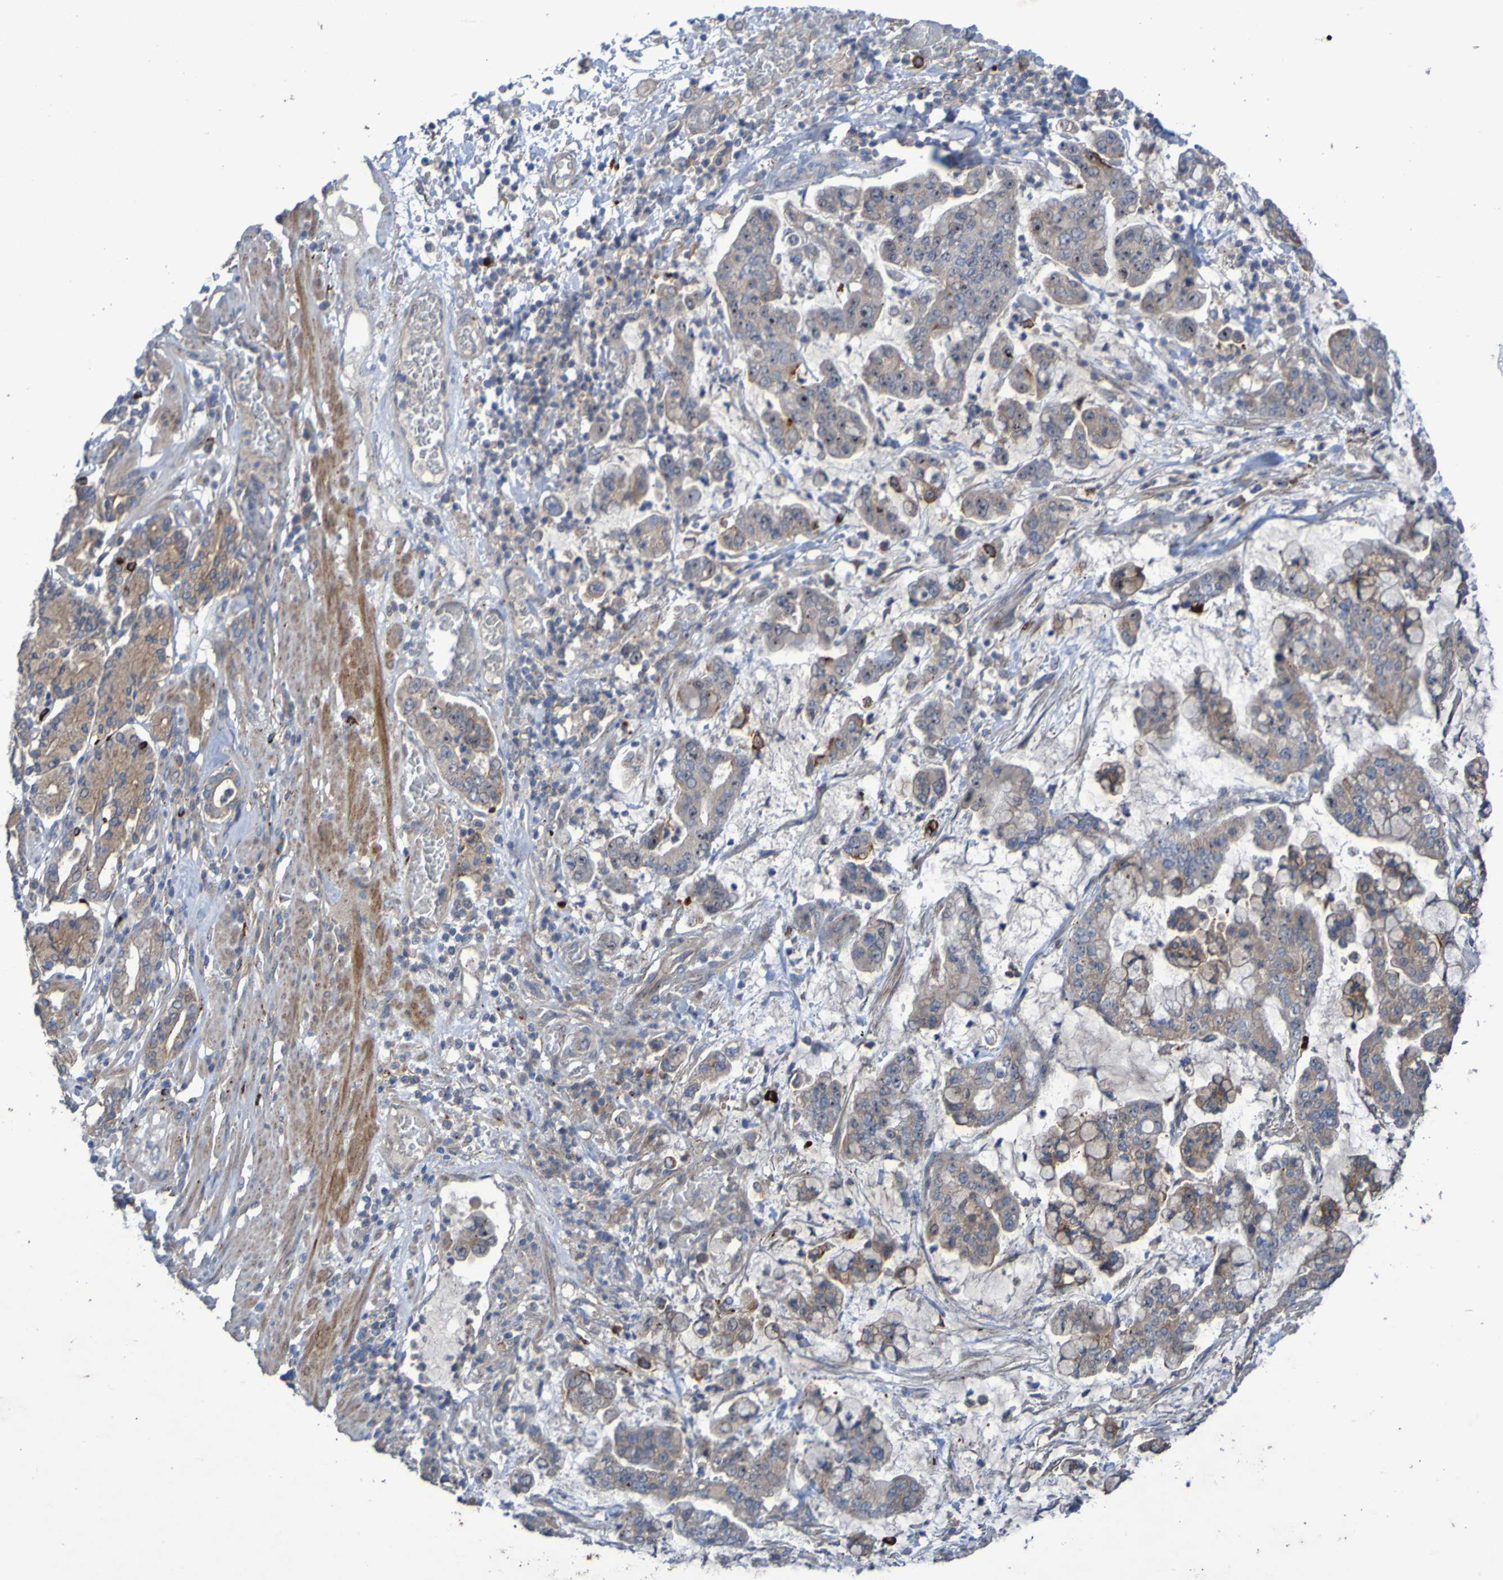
{"staining": {"intensity": "weak", "quantity": ">75%", "location": "cytoplasmic/membranous,nuclear"}, "tissue": "stomach cancer", "cell_type": "Tumor cells", "image_type": "cancer", "snomed": [{"axis": "morphology", "description": "Normal tissue, NOS"}, {"axis": "morphology", "description": "Adenocarcinoma, NOS"}, {"axis": "topography", "description": "Stomach, upper"}, {"axis": "topography", "description": "Stomach"}], "caption": "Immunohistochemical staining of human stomach adenocarcinoma displays low levels of weak cytoplasmic/membranous and nuclear expression in about >75% of tumor cells.", "gene": "ANGPT4", "patient": {"sex": "male", "age": 76}}